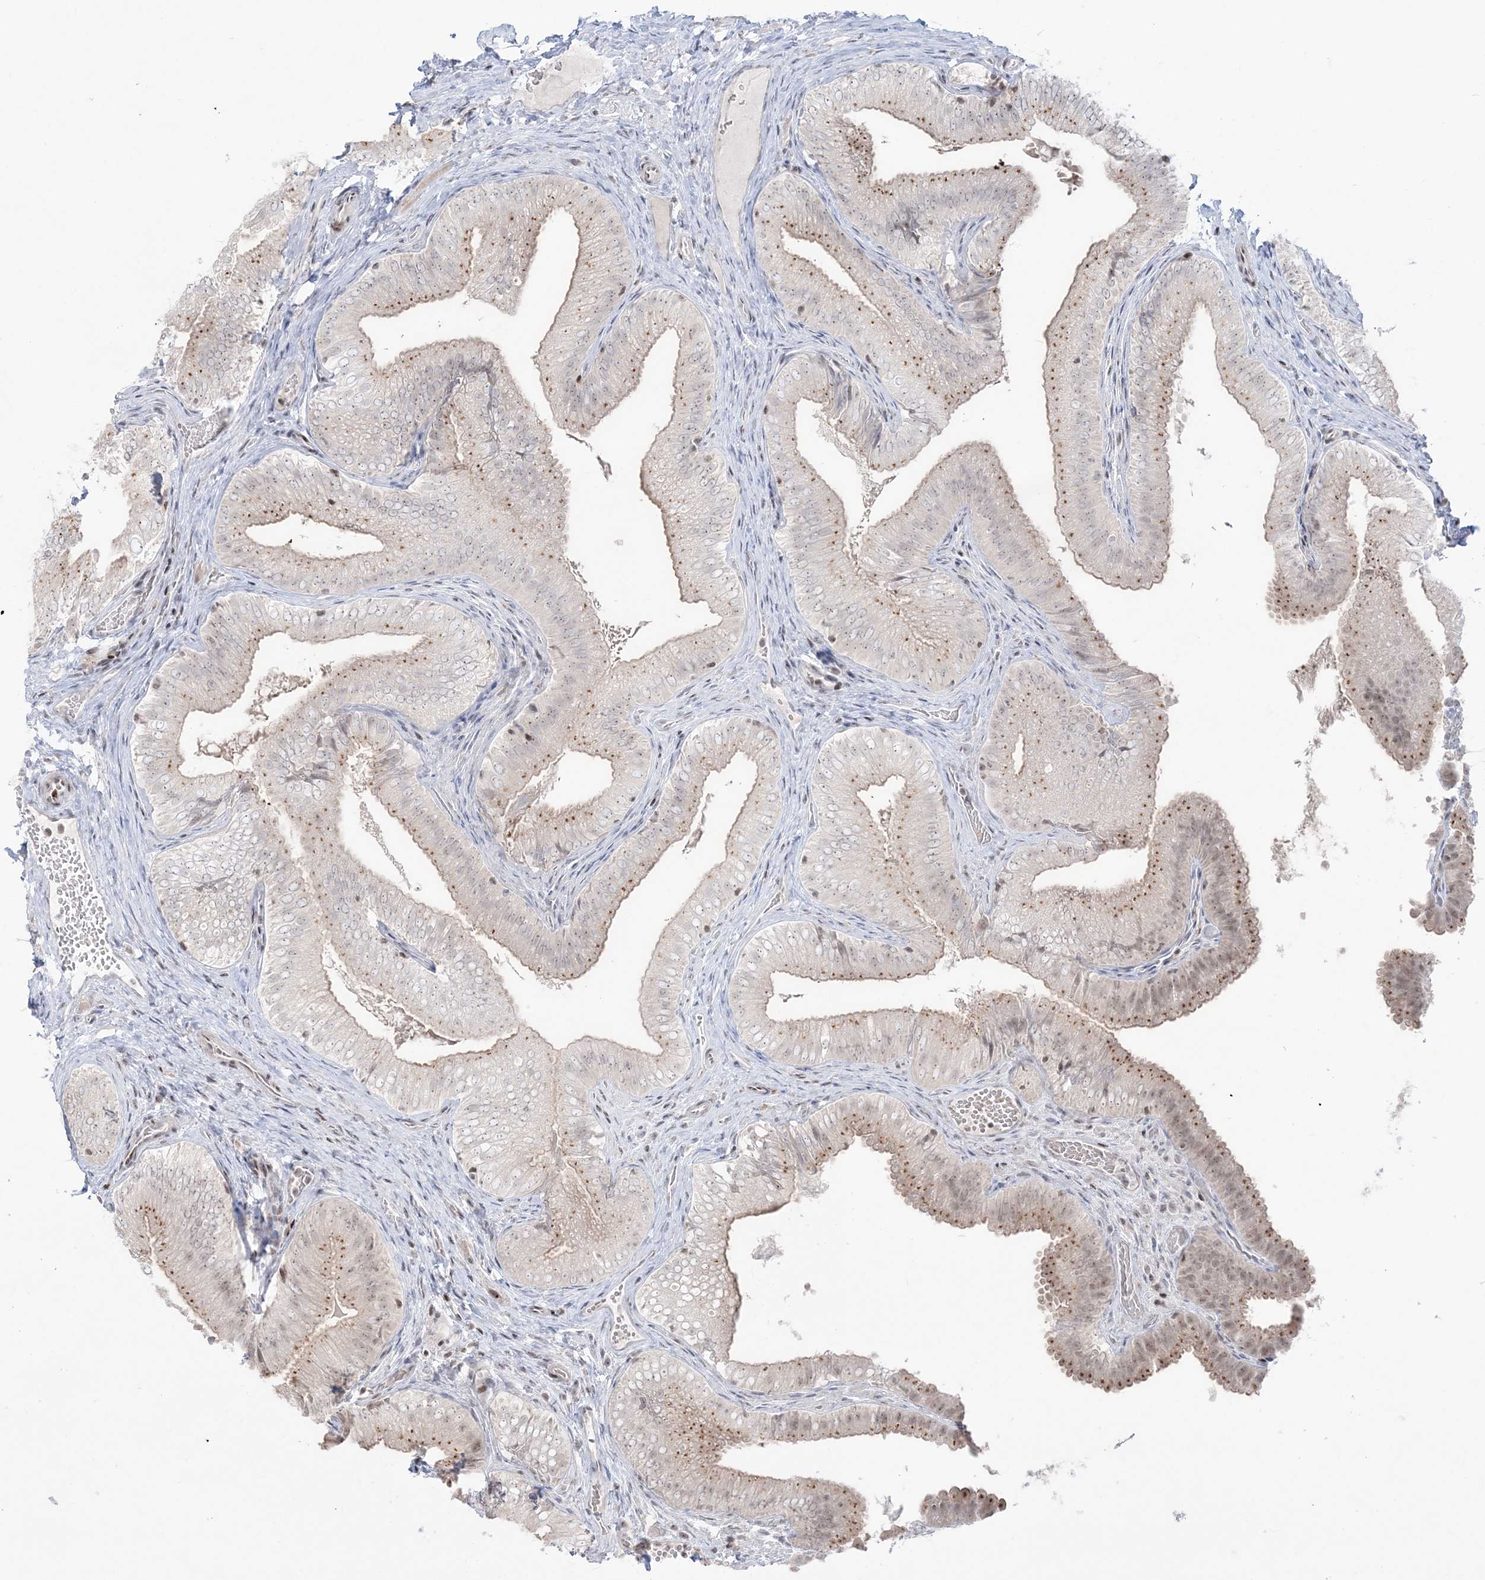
{"staining": {"intensity": "moderate", "quantity": "25%-75%", "location": "cytoplasmic/membranous,nuclear"}, "tissue": "gallbladder", "cell_type": "Glandular cells", "image_type": "normal", "snomed": [{"axis": "morphology", "description": "Normal tissue, NOS"}, {"axis": "topography", "description": "Gallbladder"}], "caption": "This is an image of immunohistochemistry (IHC) staining of normal gallbladder, which shows moderate expression in the cytoplasmic/membranous,nuclear of glandular cells.", "gene": "SH3BP4", "patient": {"sex": "female", "age": 30}}